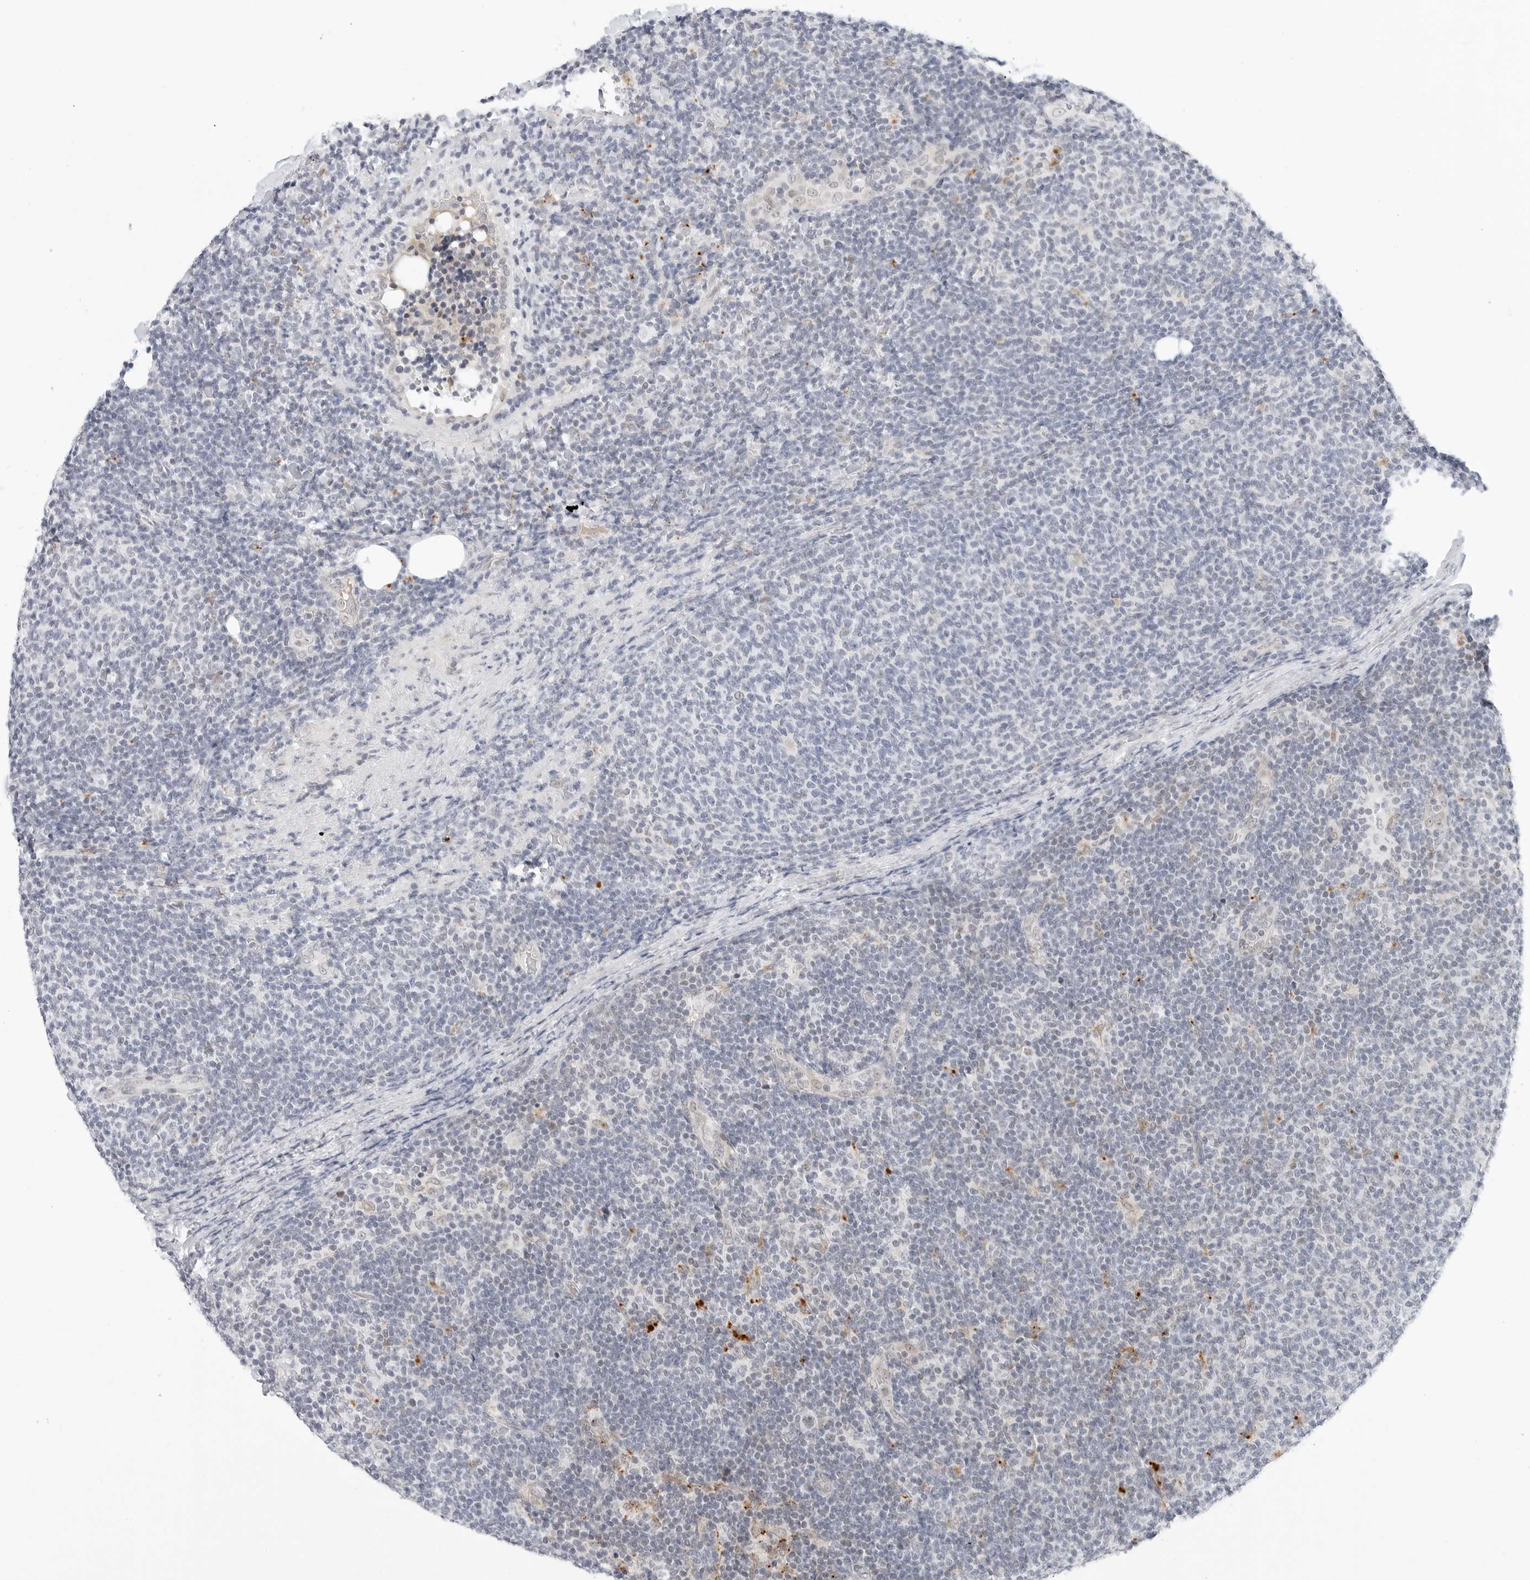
{"staining": {"intensity": "negative", "quantity": "none", "location": "none"}, "tissue": "lymphoma", "cell_type": "Tumor cells", "image_type": "cancer", "snomed": [{"axis": "morphology", "description": "Malignant lymphoma, non-Hodgkin's type, Low grade"}, {"axis": "topography", "description": "Lymph node"}], "caption": "IHC photomicrograph of malignant lymphoma, non-Hodgkin's type (low-grade) stained for a protein (brown), which reveals no expression in tumor cells.", "gene": "TSEN2", "patient": {"sex": "male", "age": 66}}